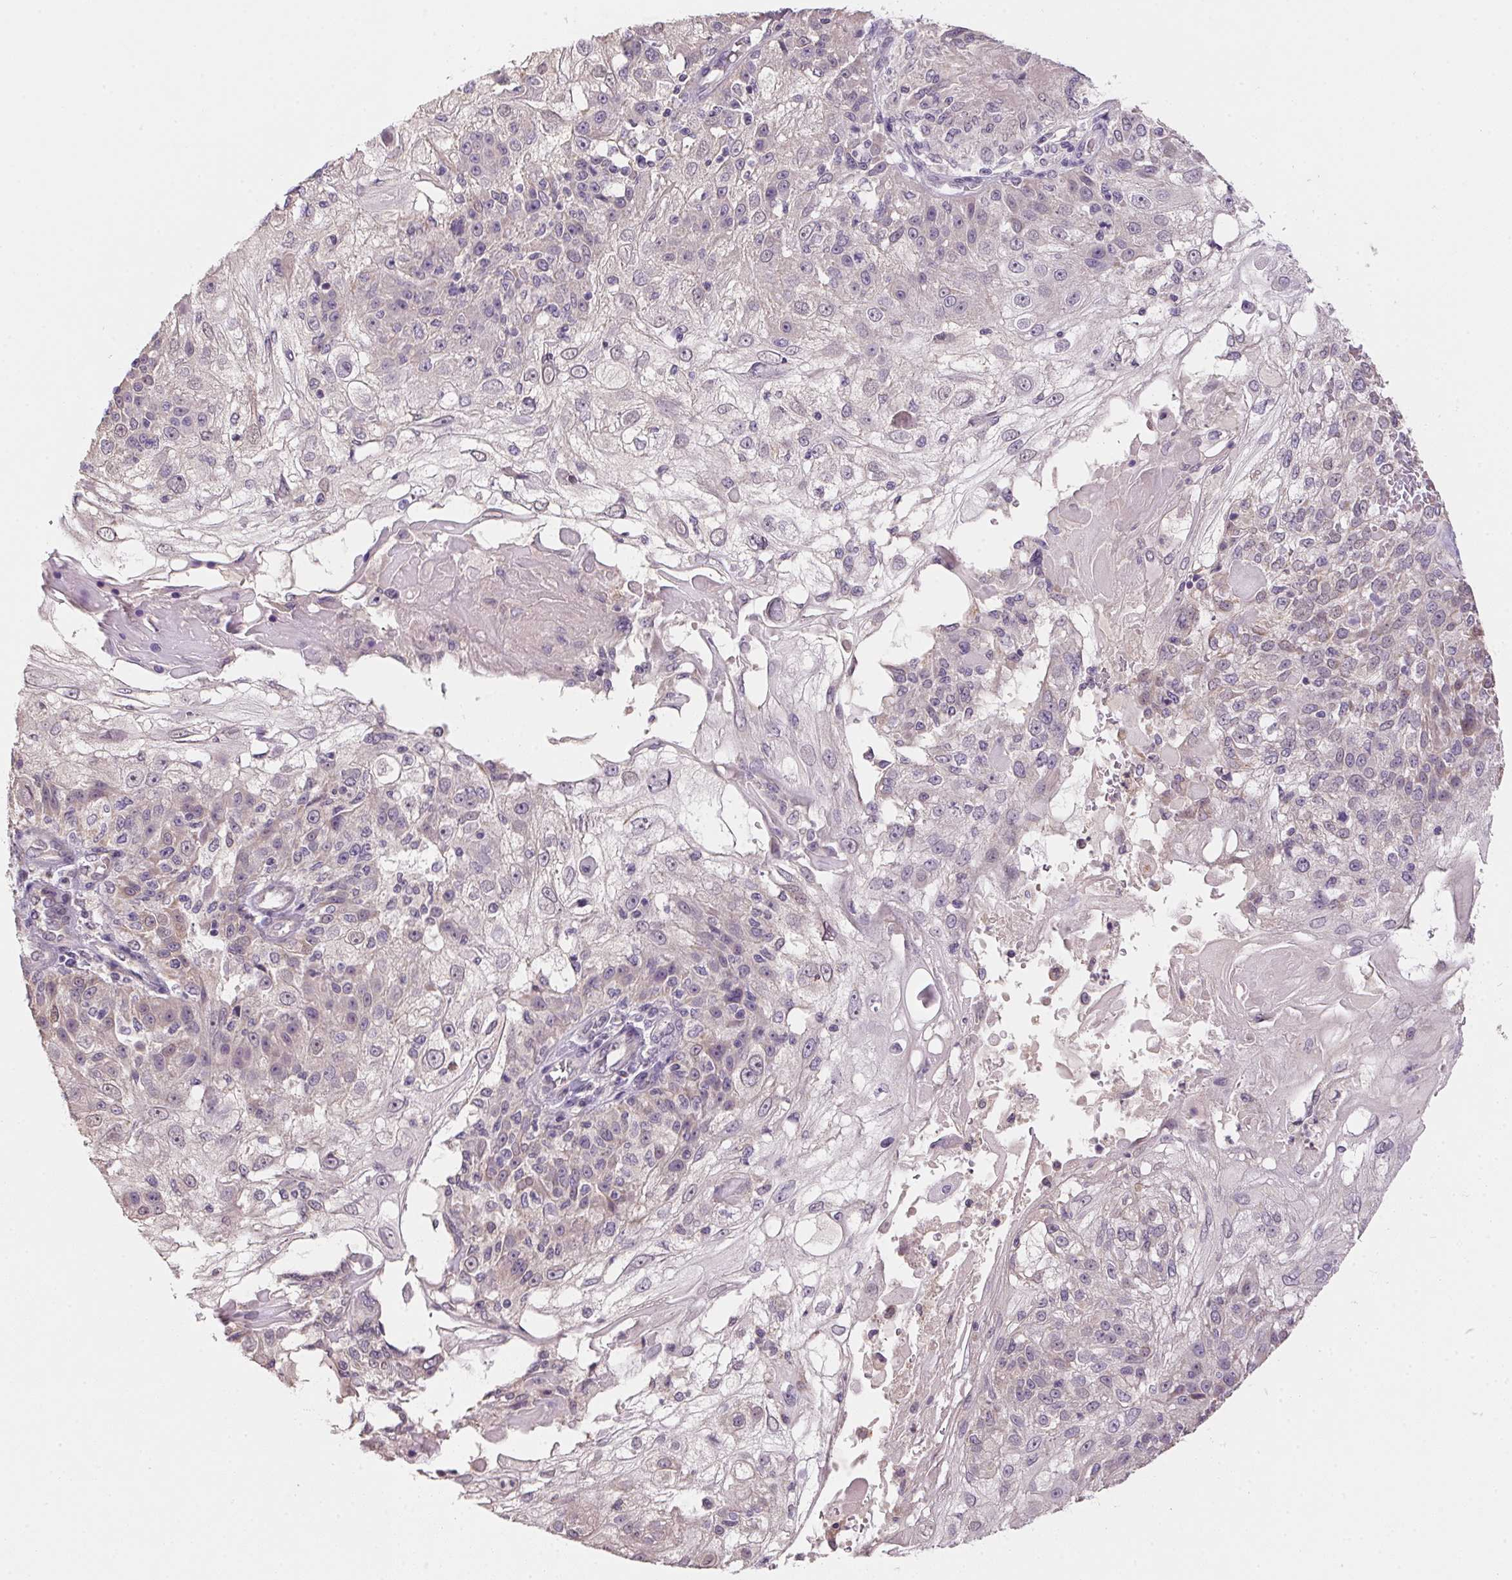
{"staining": {"intensity": "negative", "quantity": "none", "location": "none"}, "tissue": "skin cancer", "cell_type": "Tumor cells", "image_type": "cancer", "snomed": [{"axis": "morphology", "description": "Normal tissue, NOS"}, {"axis": "morphology", "description": "Squamous cell carcinoma, NOS"}, {"axis": "topography", "description": "Skin"}], "caption": "The IHC photomicrograph has no significant staining in tumor cells of skin cancer (squamous cell carcinoma) tissue.", "gene": "ALDH8A1", "patient": {"sex": "female", "age": 83}}